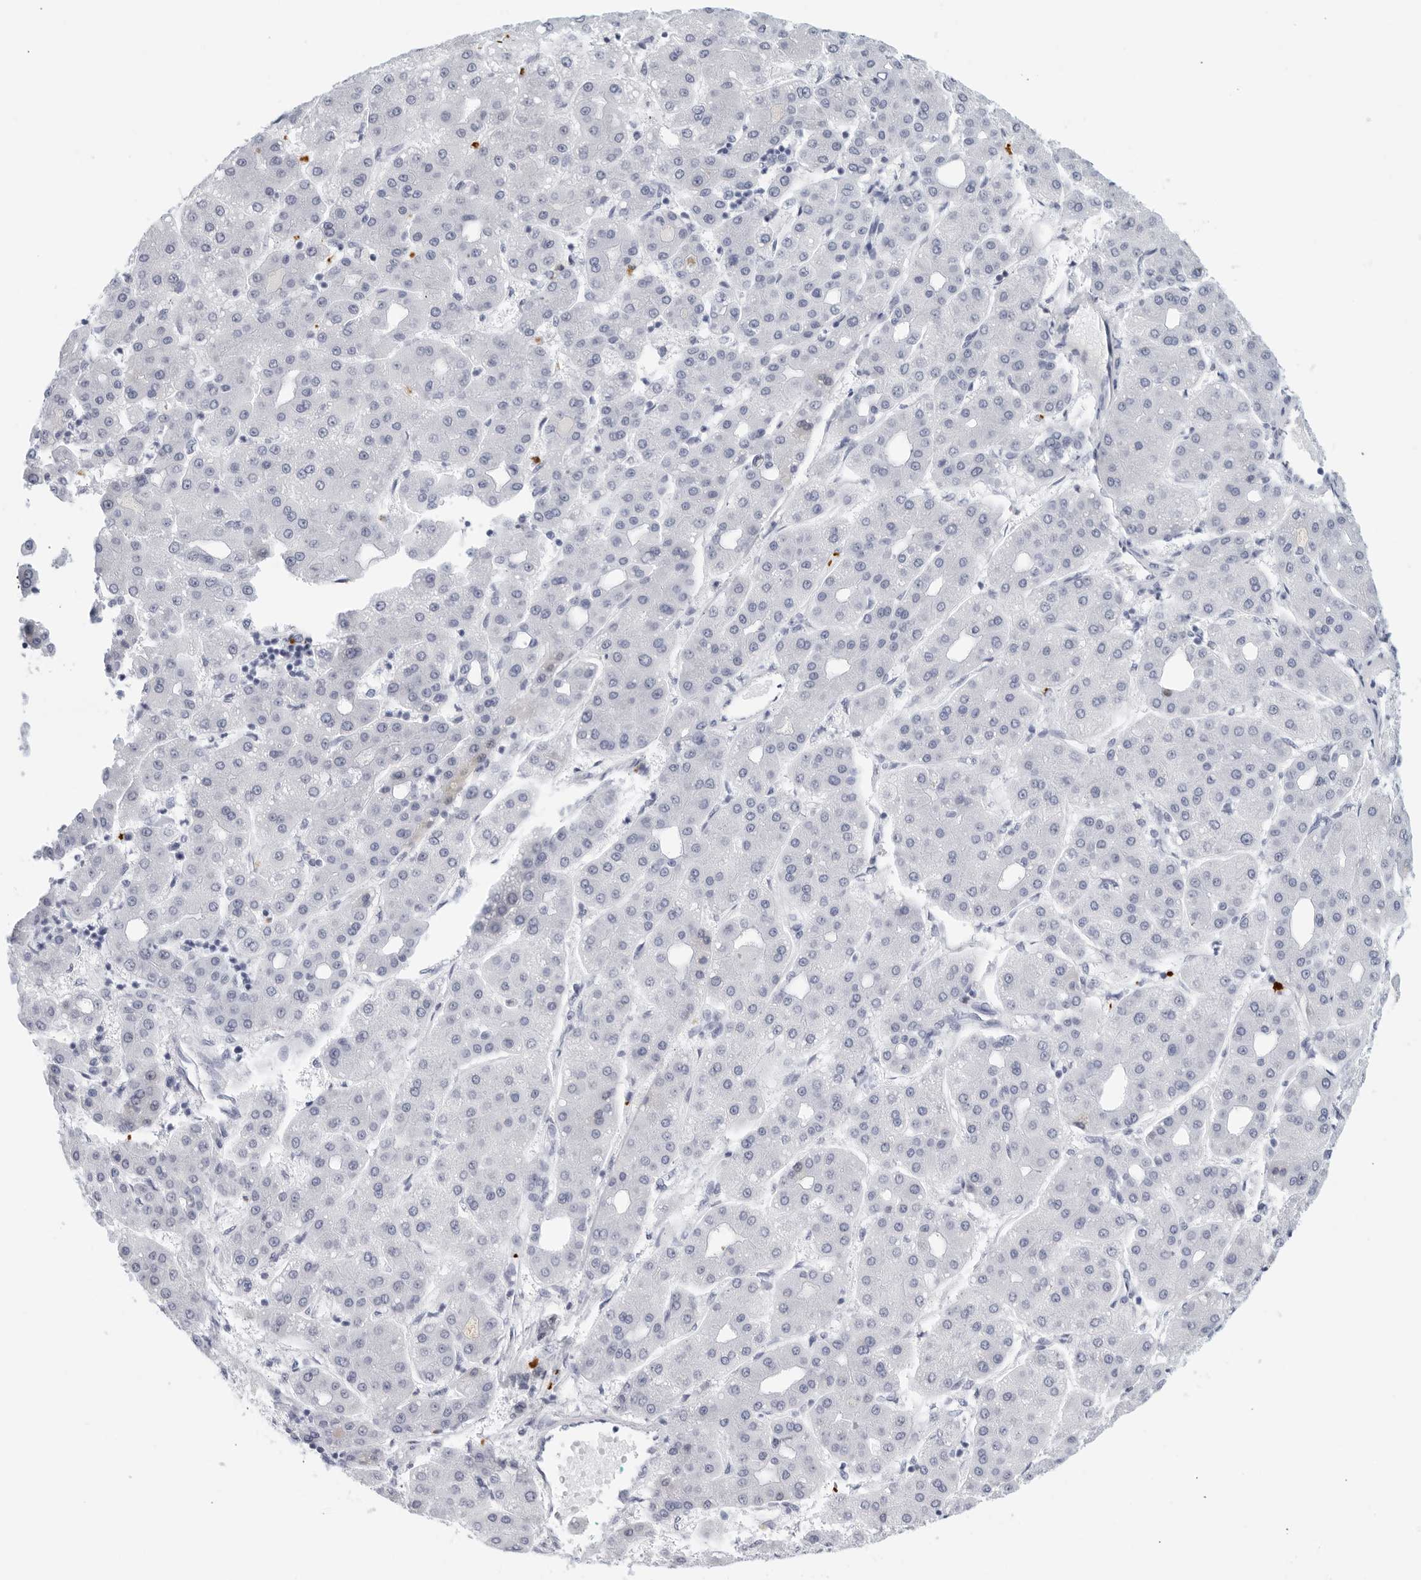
{"staining": {"intensity": "negative", "quantity": "none", "location": "none"}, "tissue": "liver cancer", "cell_type": "Tumor cells", "image_type": "cancer", "snomed": [{"axis": "morphology", "description": "Carcinoma, Hepatocellular, NOS"}, {"axis": "topography", "description": "Liver"}], "caption": "This is an immunohistochemistry (IHC) photomicrograph of human liver cancer (hepatocellular carcinoma). There is no staining in tumor cells.", "gene": "FGG", "patient": {"sex": "male", "age": 65}}